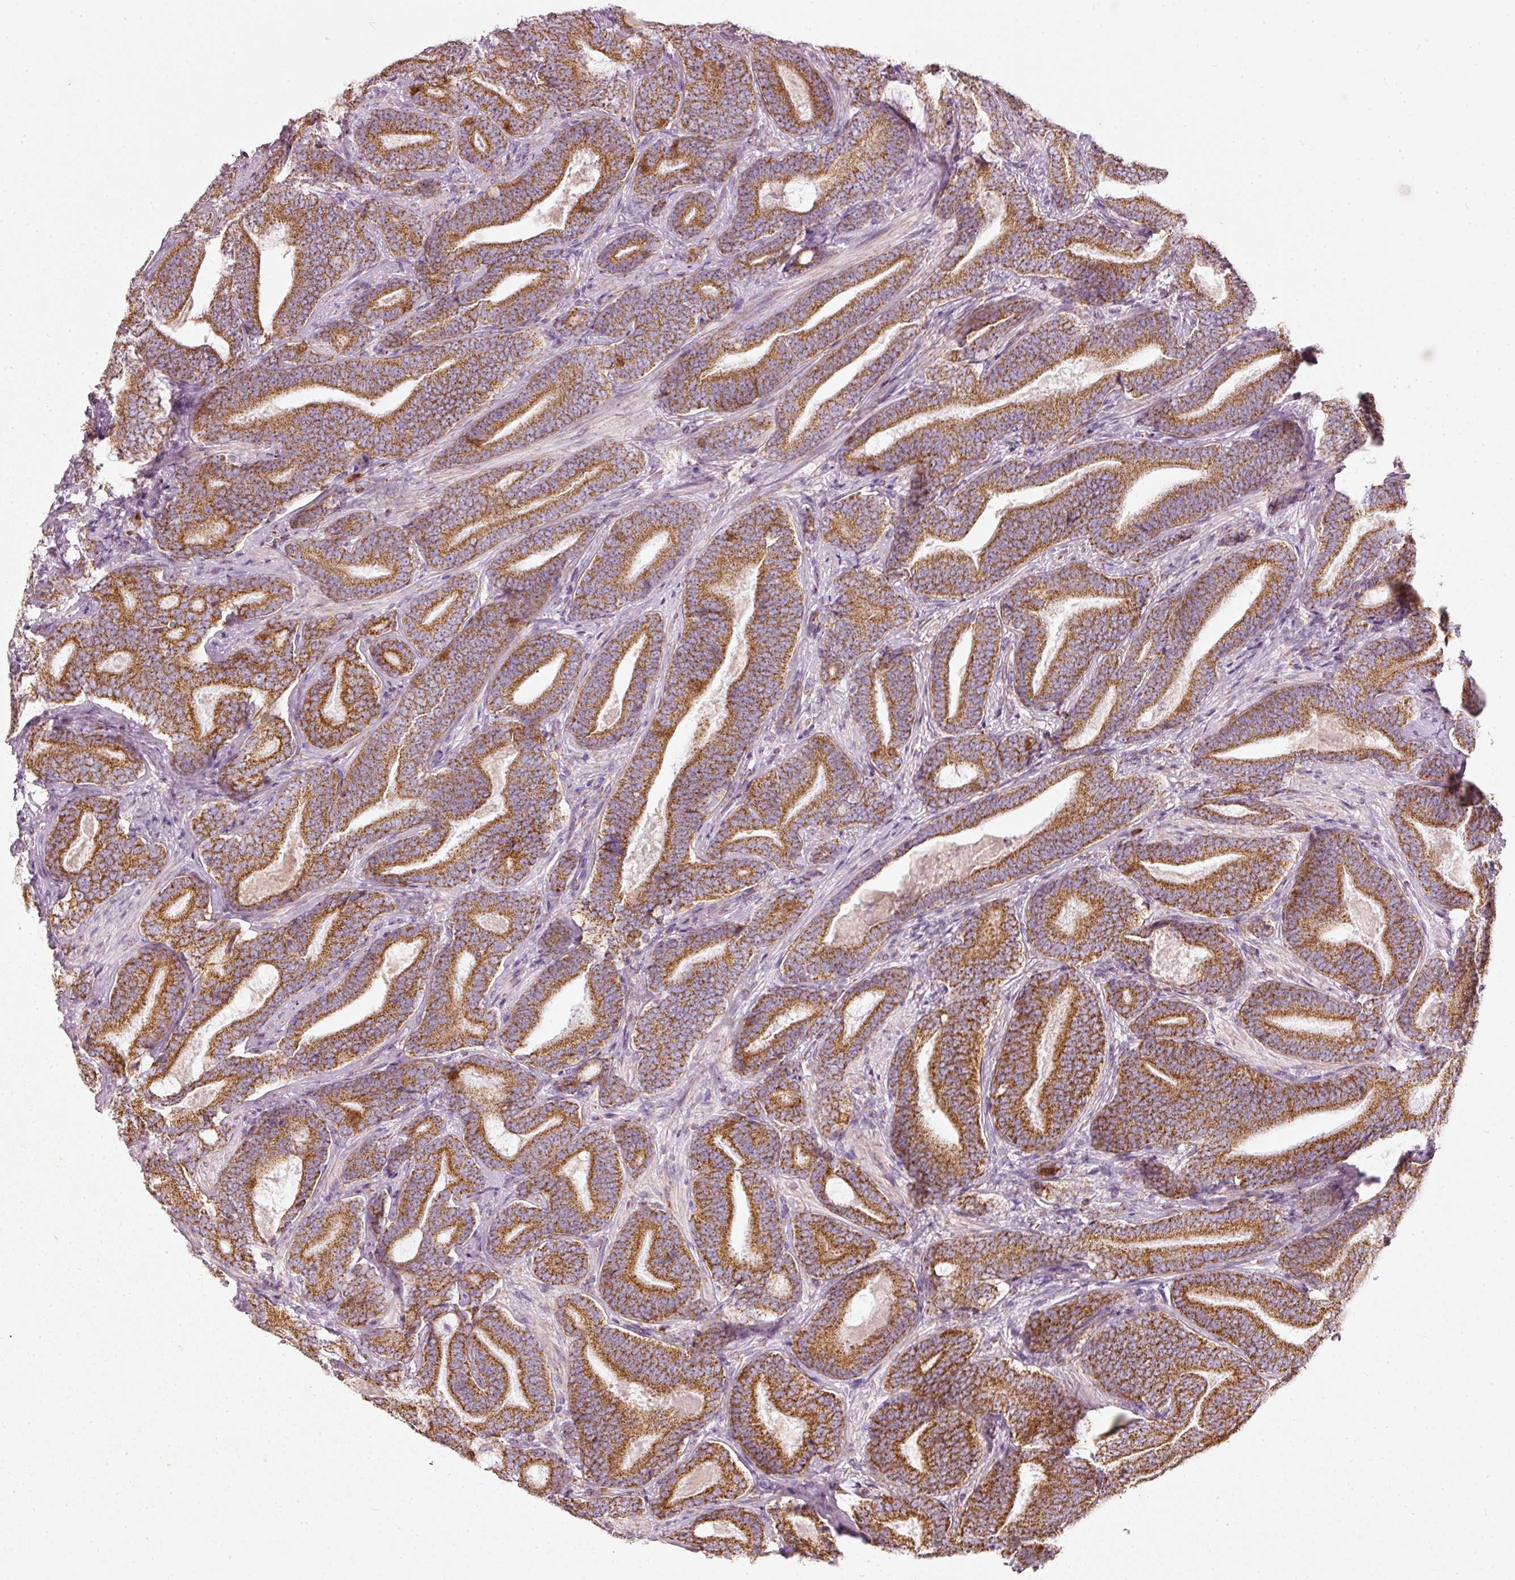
{"staining": {"intensity": "moderate", "quantity": ">75%", "location": "cytoplasmic/membranous,nuclear"}, "tissue": "prostate cancer", "cell_type": "Tumor cells", "image_type": "cancer", "snomed": [{"axis": "morphology", "description": "Adenocarcinoma, Low grade"}, {"axis": "topography", "description": "Prostate and seminal vesicle, NOS"}], "caption": "Adenocarcinoma (low-grade) (prostate) tissue demonstrates moderate cytoplasmic/membranous and nuclear staining in about >75% of tumor cells, visualized by immunohistochemistry.", "gene": "DUT", "patient": {"sex": "male", "age": 61}}